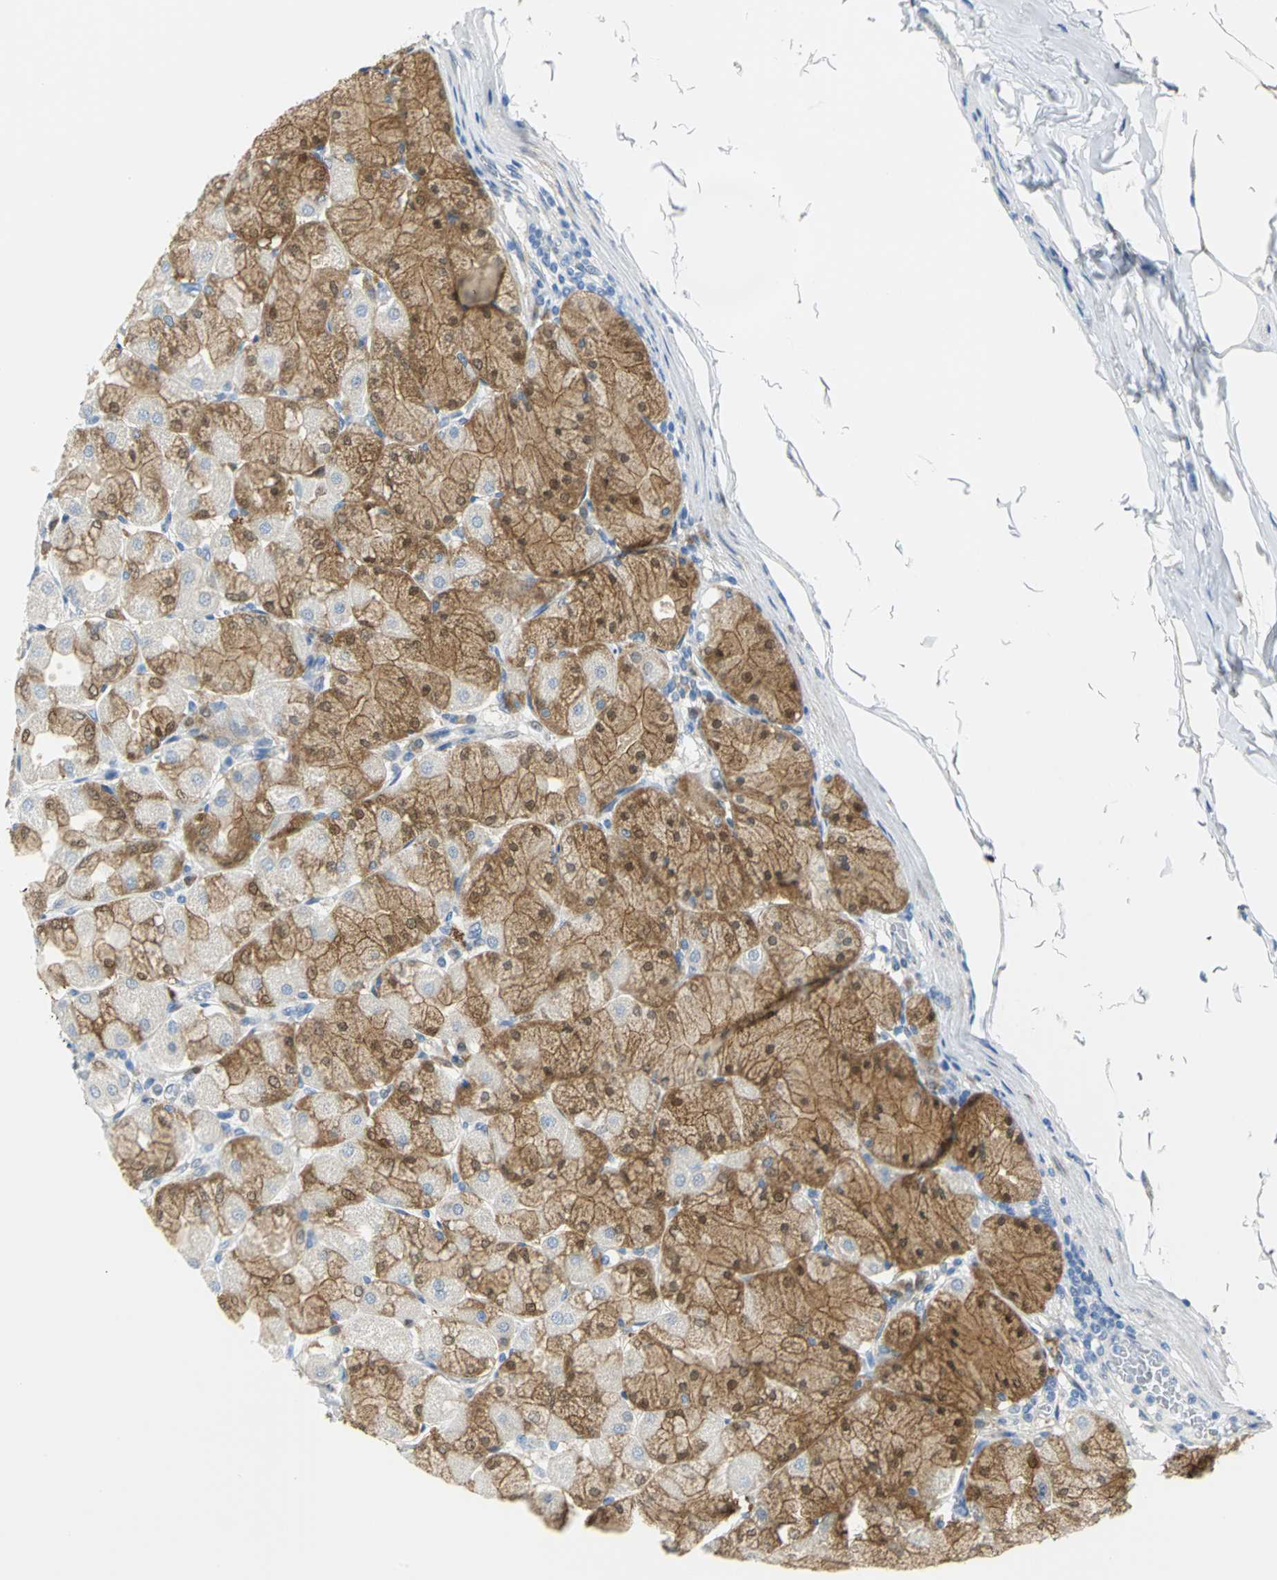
{"staining": {"intensity": "moderate", "quantity": ">75%", "location": "cytoplasmic/membranous,nuclear"}, "tissue": "stomach", "cell_type": "Glandular cells", "image_type": "normal", "snomed": [{"axis": "morphology", "description": "Normal tissue, NOS"}, {"axis": "topography", "description": "Stomach, upper"}], "caption": "This micrograph reveals IHC staining of normal stomach, with medium moderate cytoplasmic/membranous,nuclear positivity in about >75% of glandular cells.", "gene": "PGM3", "patient": {"sex": "female", "age": 56}}